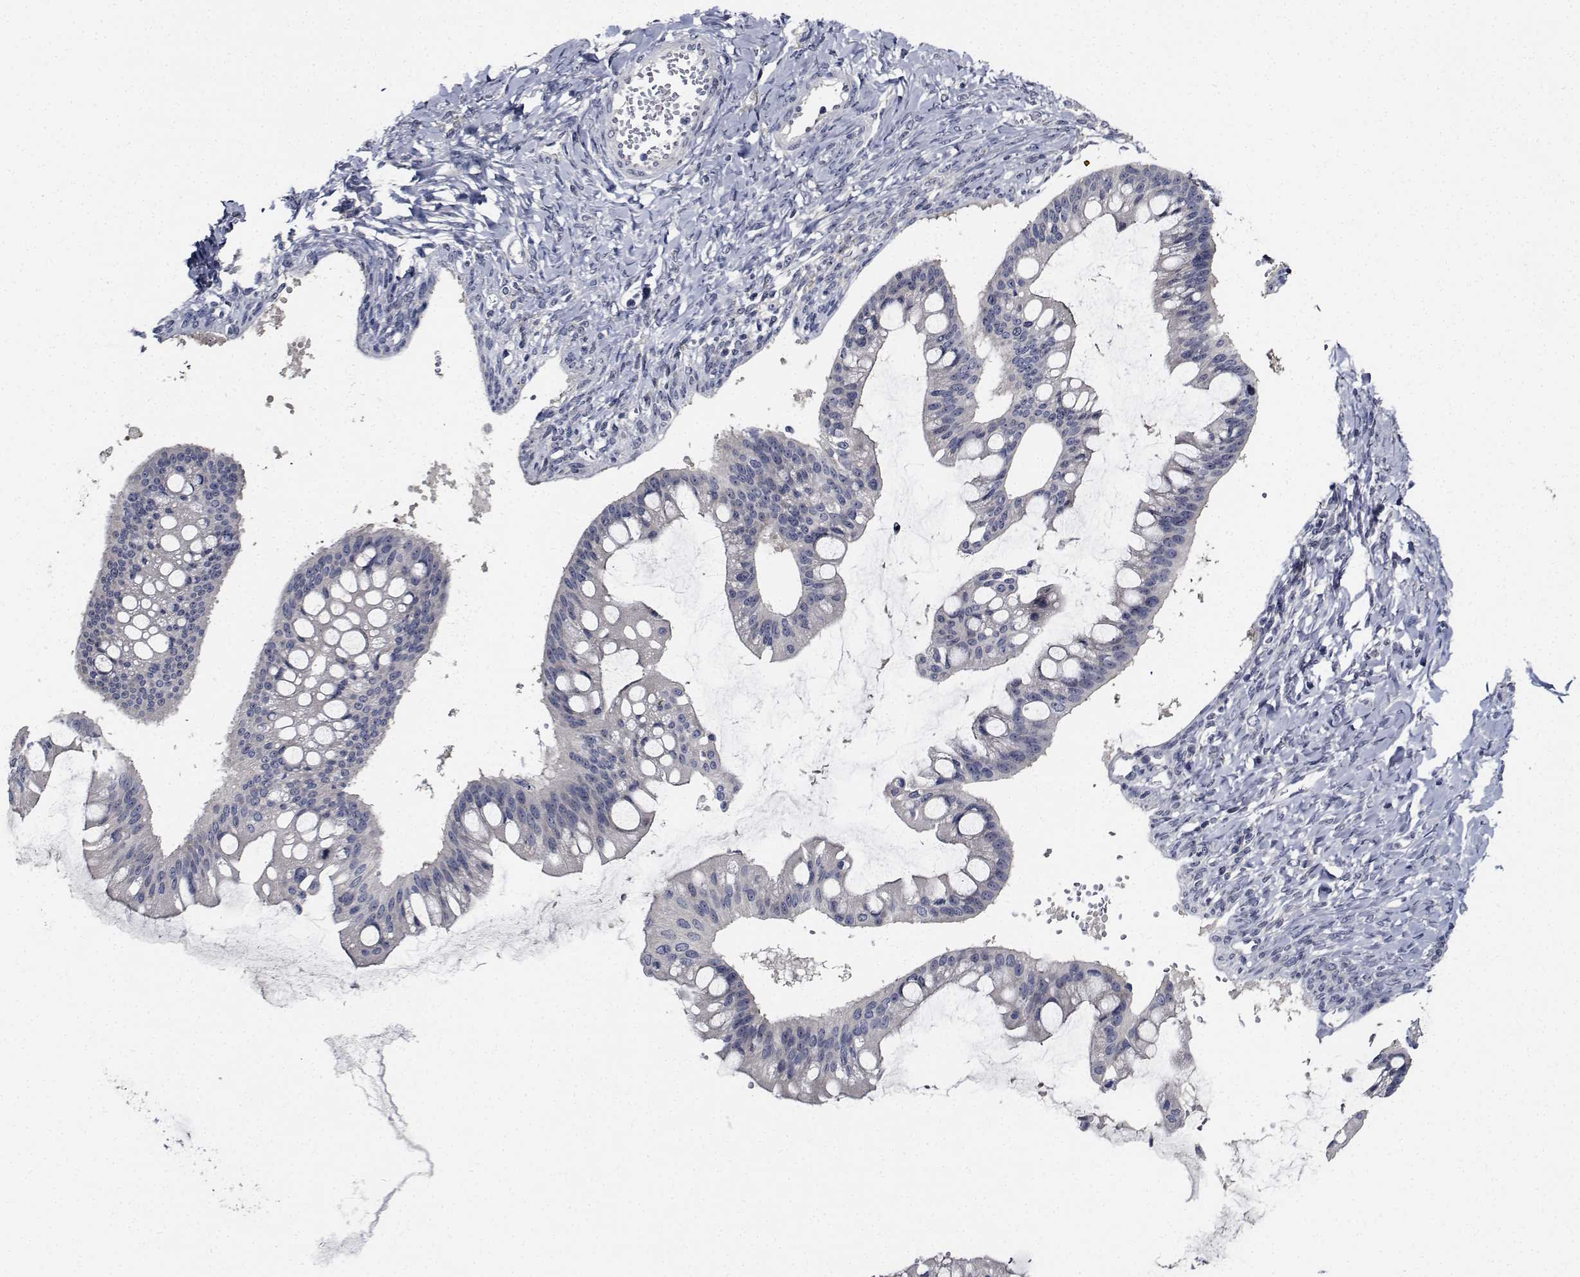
{"staining": {"intensity": "negative", "quantity": "none", "location": "none"}, "tissue": "ovarian cancer", "cell_type": "Tumor cells", "image_type": "cancer", "snomed": [{"axis": "morphology", "description": "Cystadenocarcinoma, mucinous, NOS"}, {"axis": "topography", "description": "Ovary"}], "caption": "High magnification brightfield microscopy of ovarian cancer stained with DAB (brown) and counterstained with hematoxylin (blue): tumor cells show no significant positivity.", "gene": "NVL", "patient": {"sex": "female", "age": 73}}